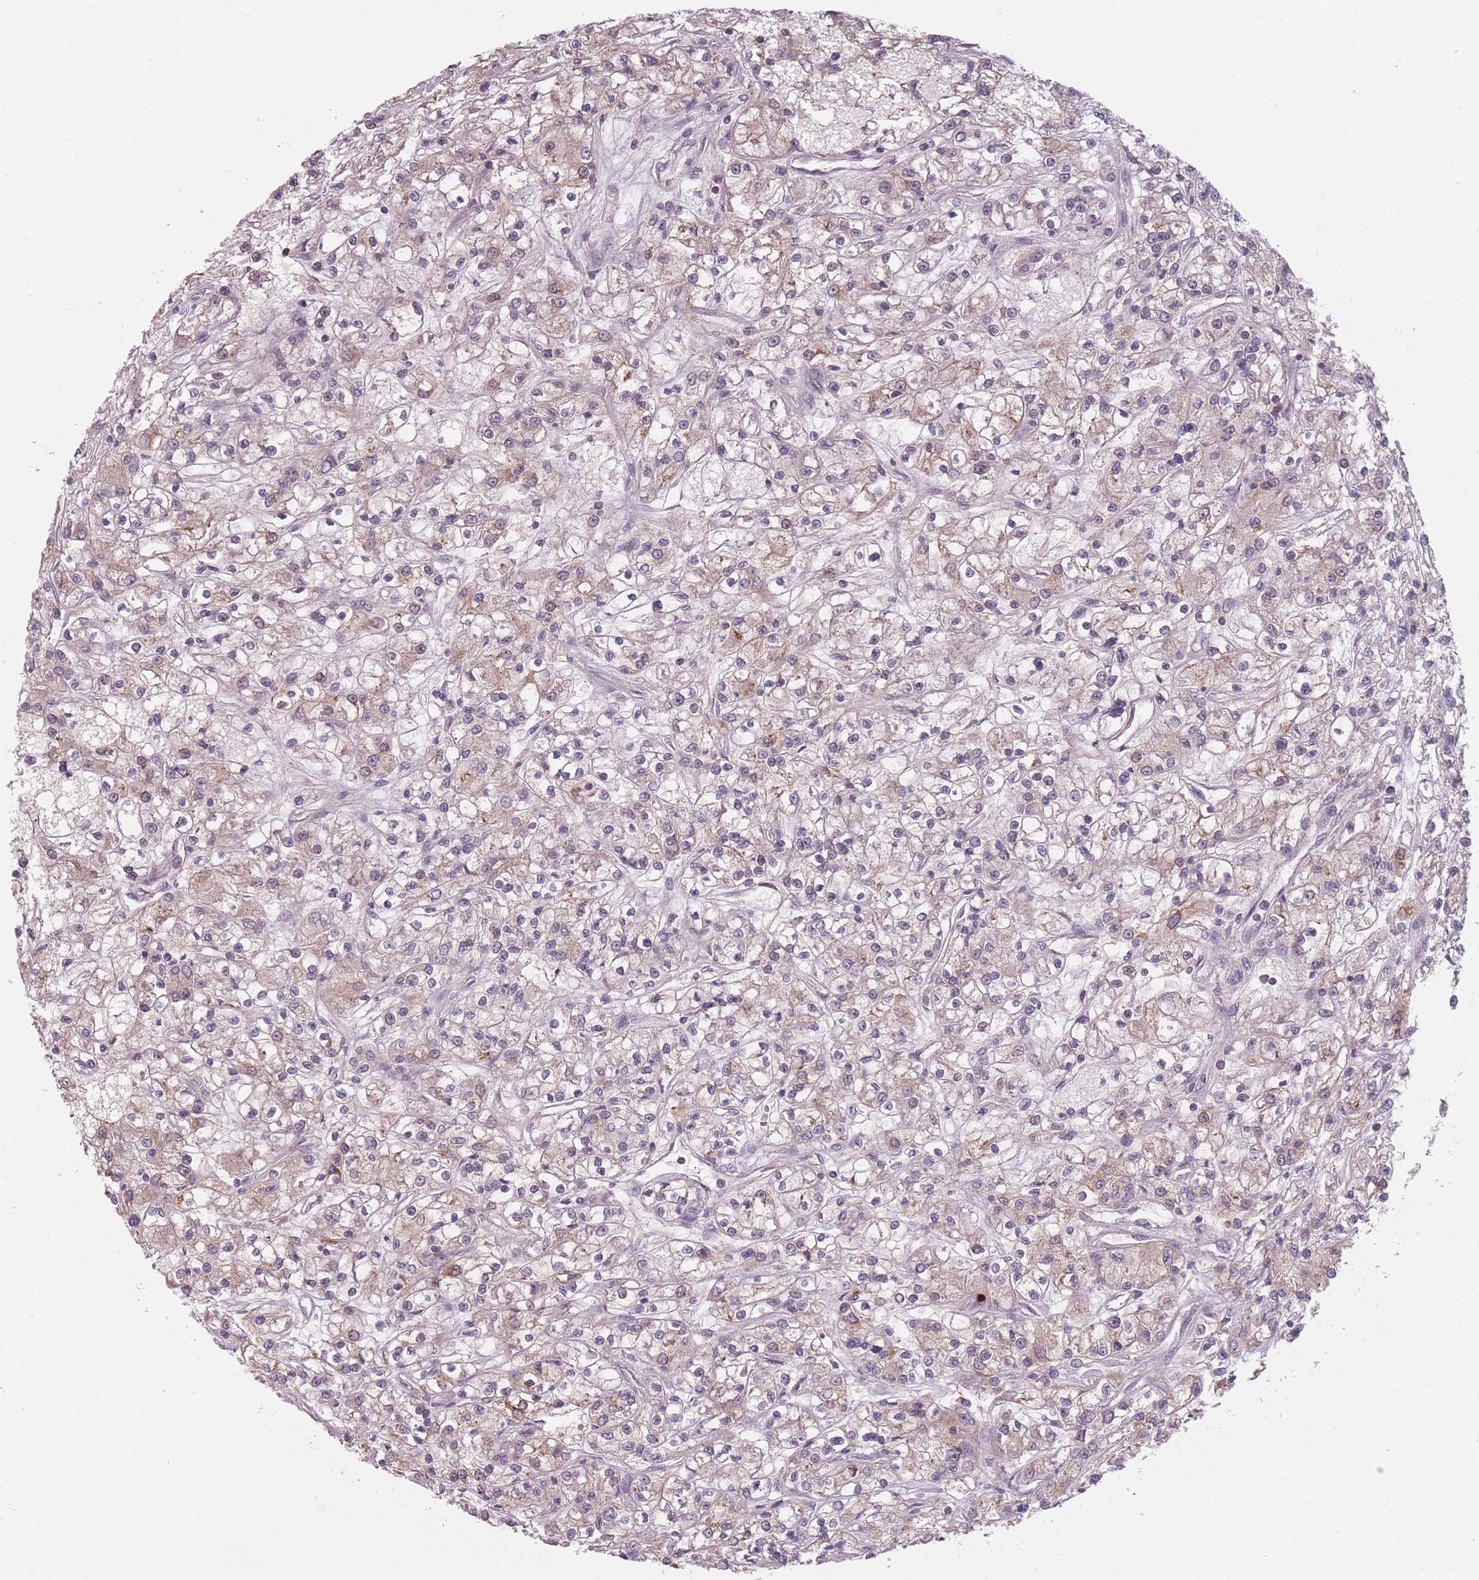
{"staining": {"intensity": "weak", "quantity": "<25%", "location": "cytoplasmic/membranous"}, "tissue": "renal cancer", "cell_type": "Tumor cells", "image_type": "cancer", "snomed": [{"axis": "morphology", "description": "Adenocarcinoma, NOS"}, {"axis": "topography", "description": "Kidney"}], "caption": "The immunohistochemistry photomicrograph has no significant staining in tumor cells of renal cancer (adenocarcinoma) tissue.", "gene": "NT5DC2", "patient": {"sex": "female", "age": 59}}